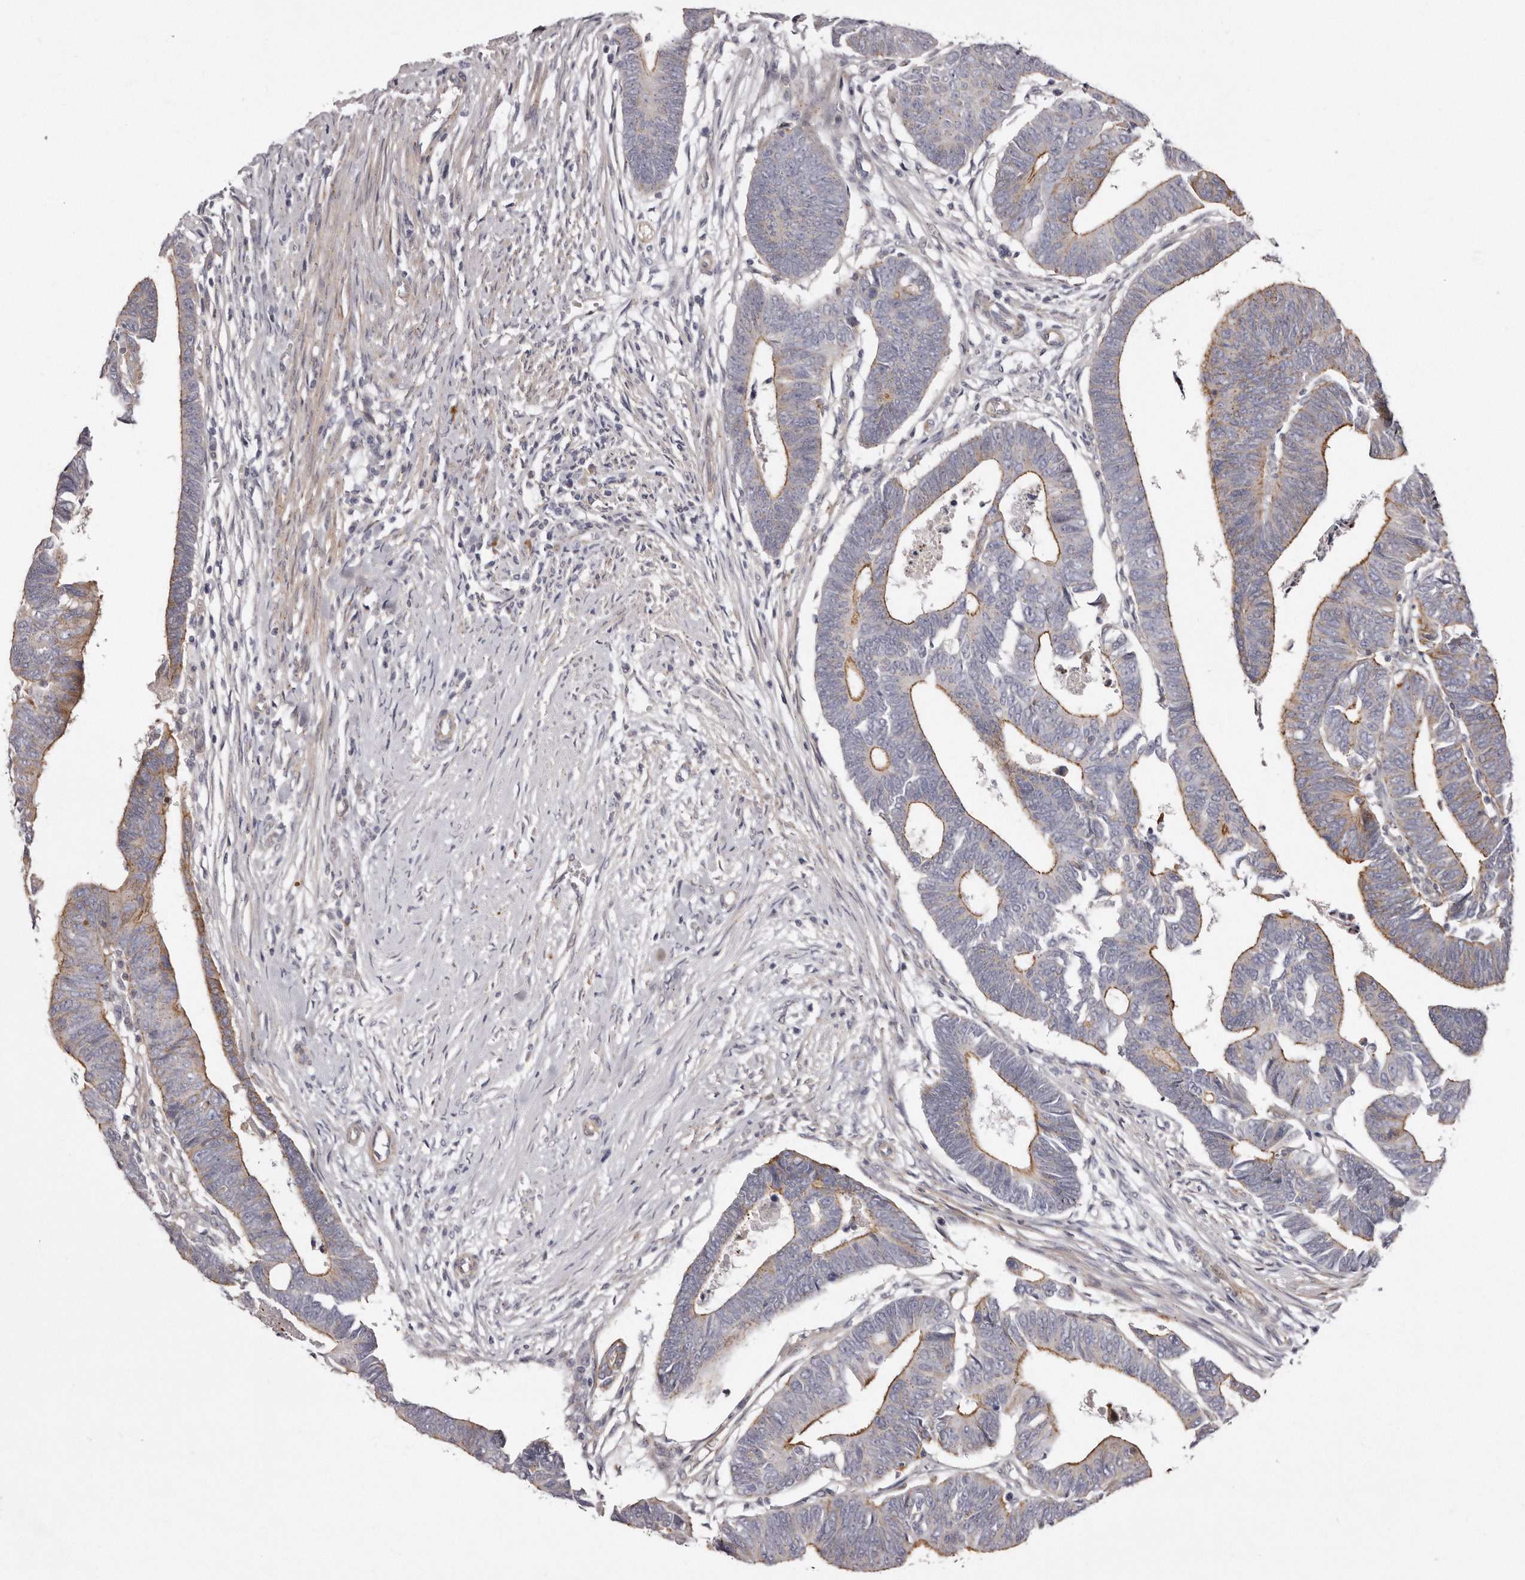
{"staining": {"intensity": "moderate", "quantity": "25%-75%", "location": "cytoplasmic/membranous"}, "tissue": "colorectal cancer", "cell_type": "Tumor cells", "image_type": "cancer", "snomed": [{"axis": "morphology", "description": "Adenocarcinoma, NOS"}, {"axis": "topography", "description": "Rectum"}], "caption": "DAB immunohistochemical staining of human adenocarcinoma (colorectal) exhibits moderate cytoplasmic/membranous protein positivity in about 25%-75% of tumor cells.", "gene": "PEG10", "patient": {"sex": "female", "age": 65}}